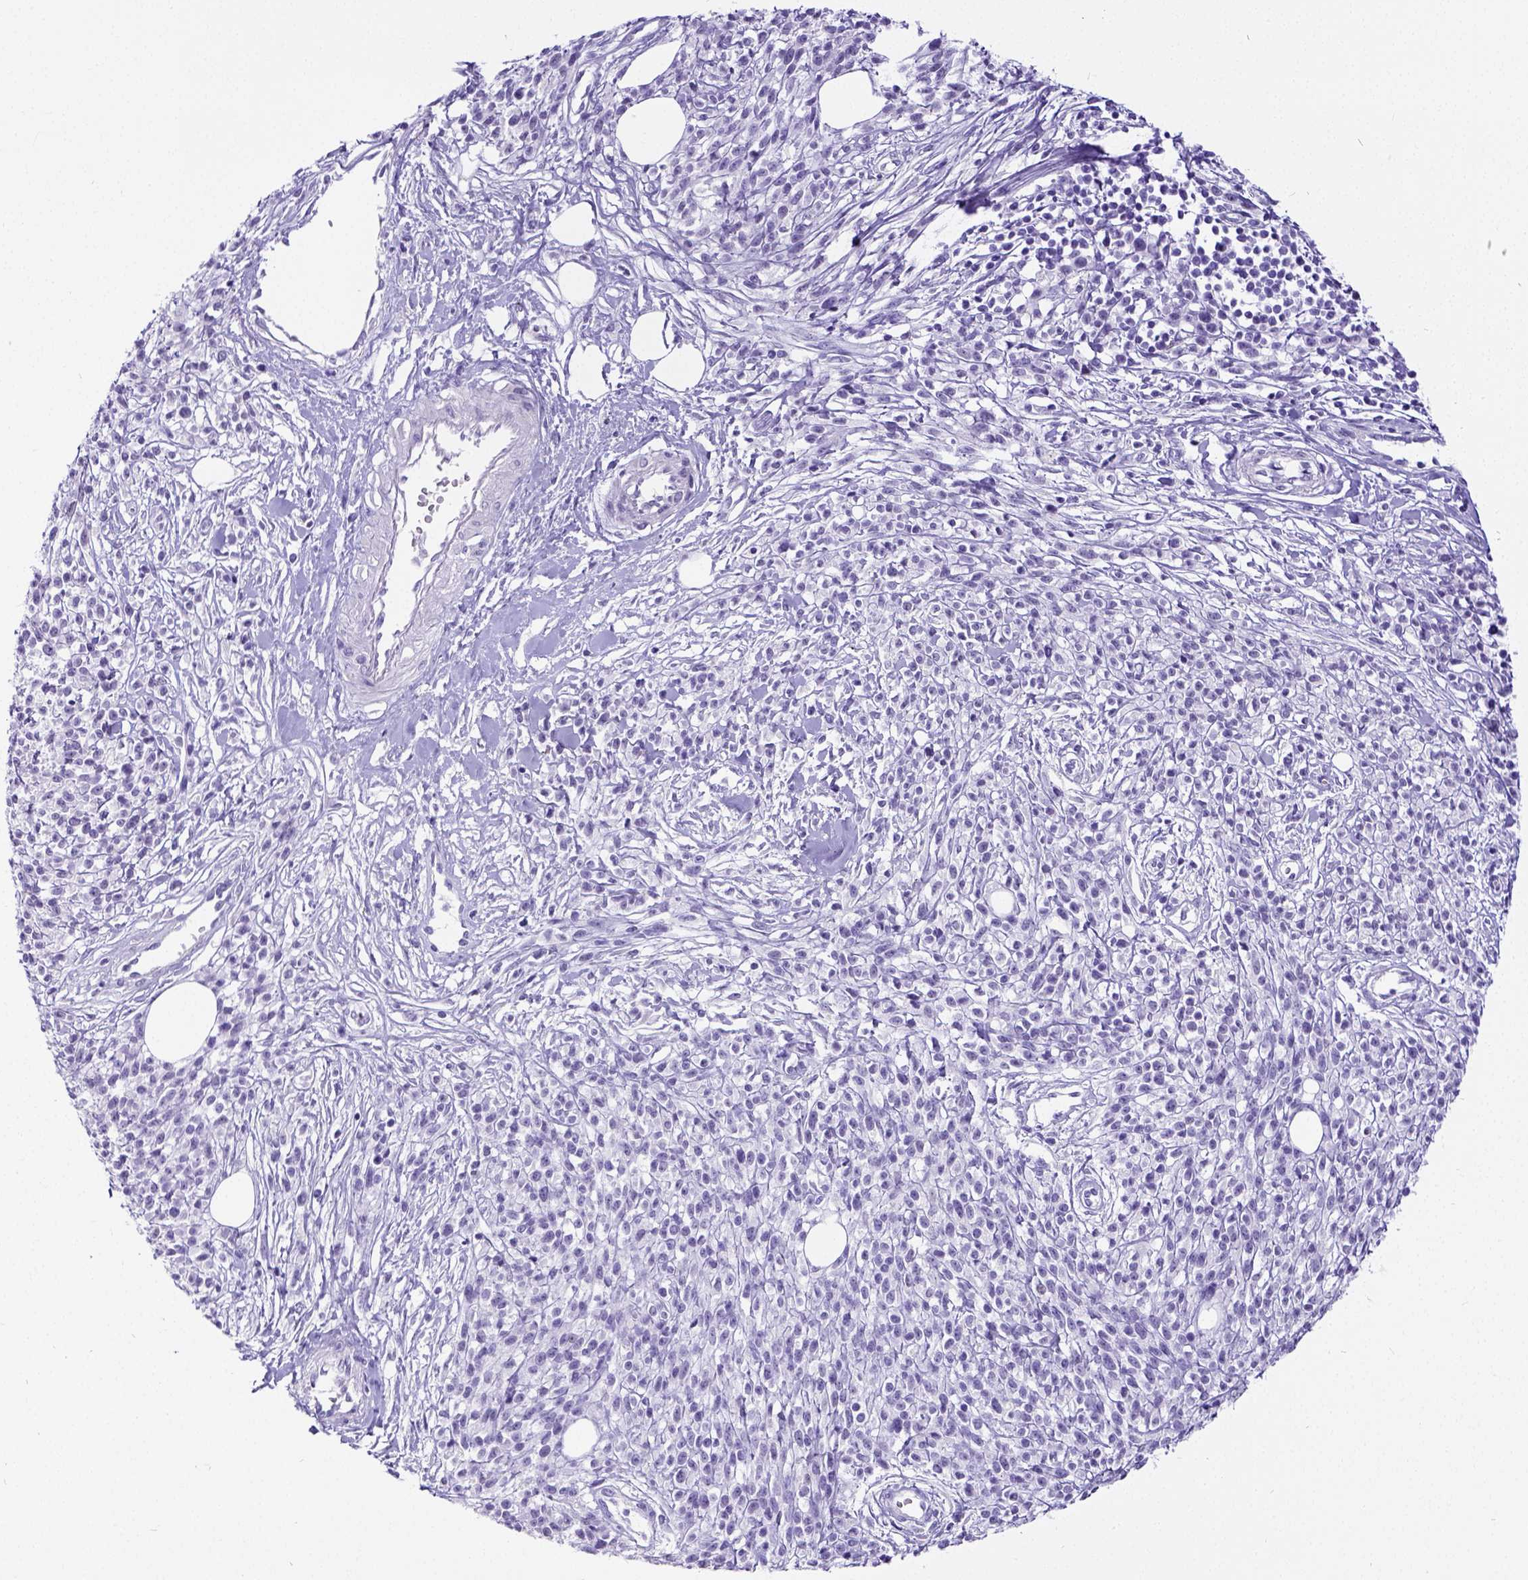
{"staining": {"intensity": "negative", "quantity": "none", "location": "none"}, "tissue": "melanoma", "cell_type": "Tumor cells", "image_type": "cancer", "snomed": [{"axis": "morphology", "description": "Malignant melanoma, NOS"}, {"axis": "topography", "description": "Skin"}, {"axis": "topography", "description": "Skin of trunk"}], "caption": "This is an immunohistochemistry photomicrograph of human malignant melanoma. There is no staining in tumor cells.", "gene": "SATB2", "patient": {"sex": "male", "age": 74}}